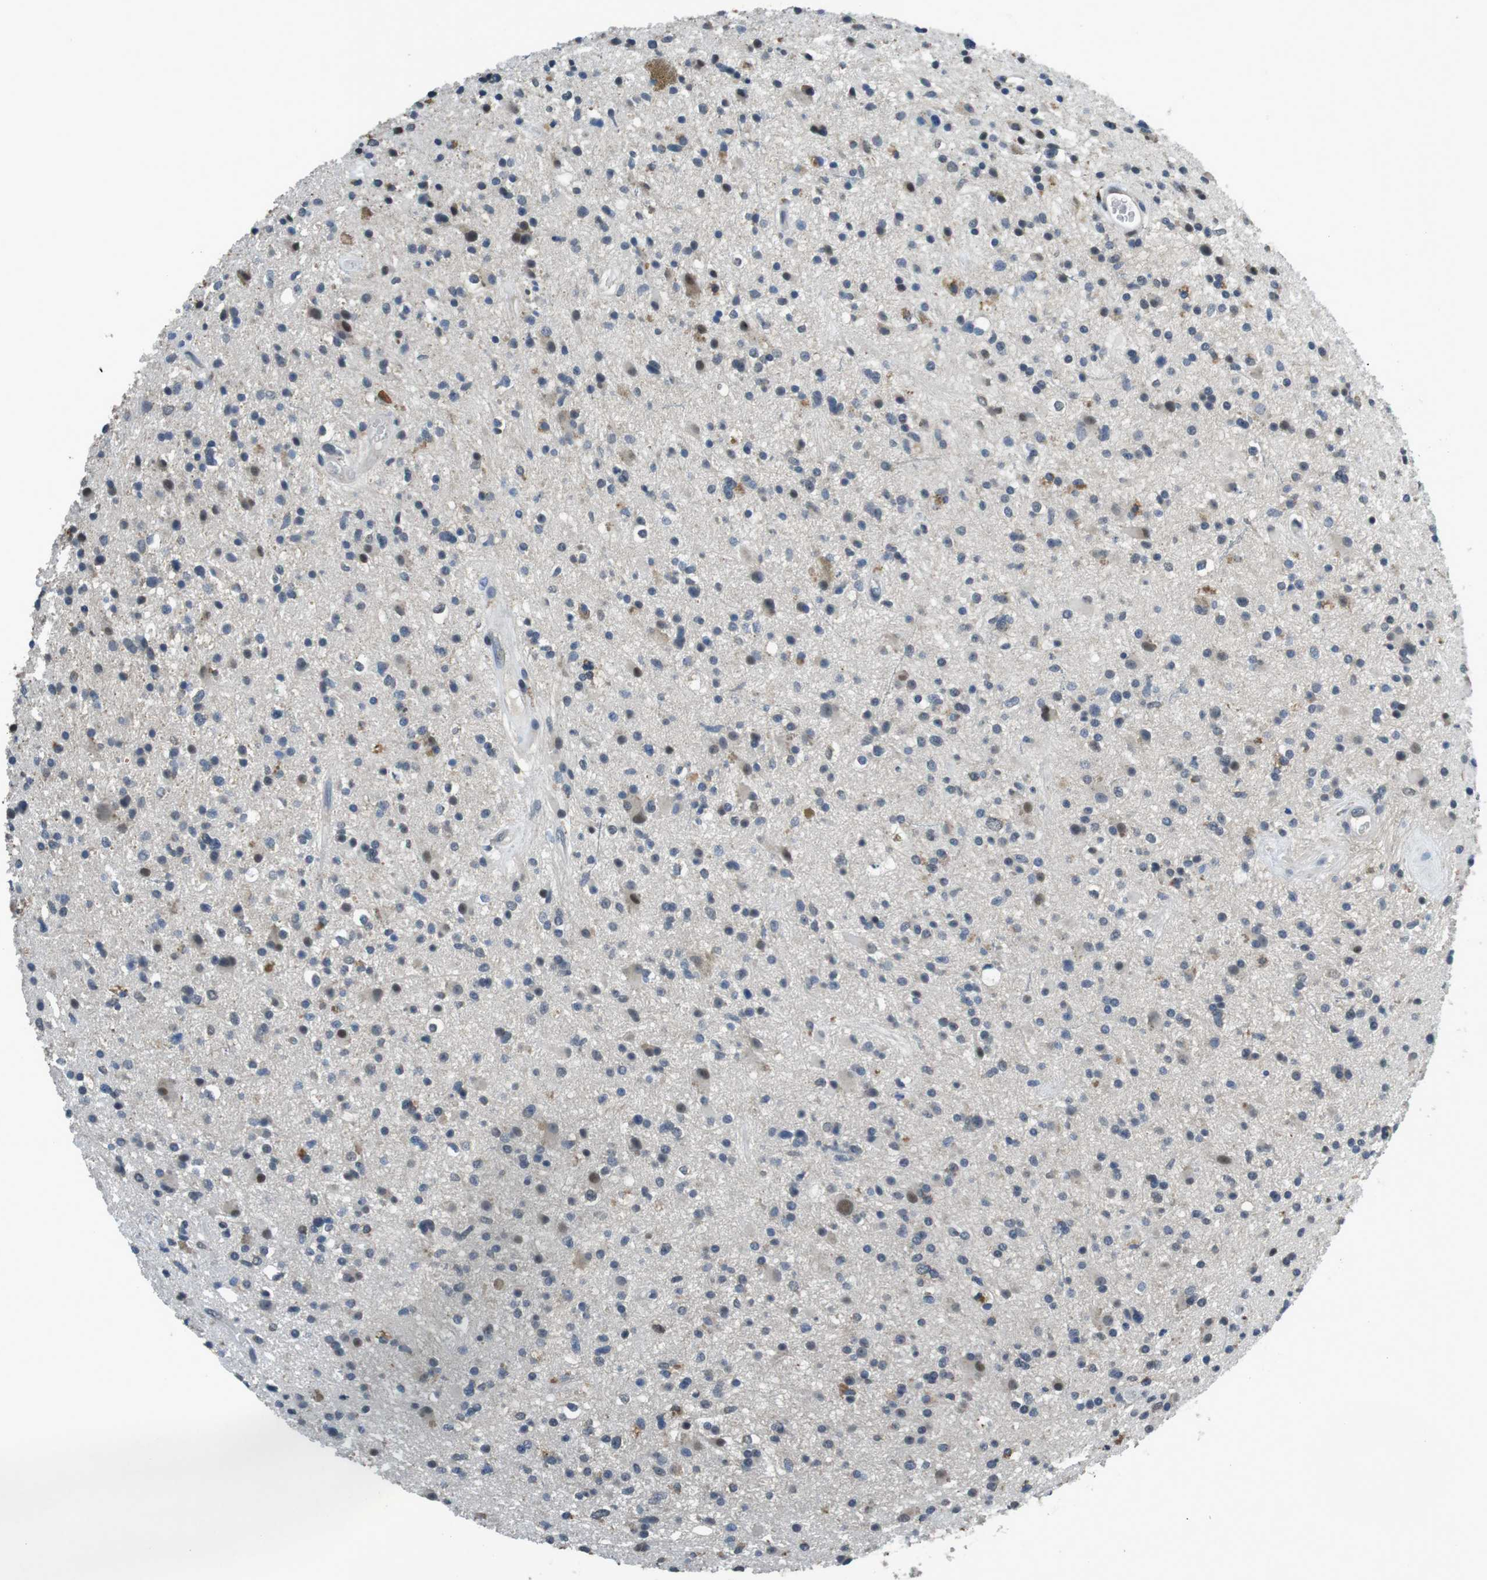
{"staining": {"intensity": "negative", "quantity": "none", "location": "none"}, "tissue": "glioma", "cell_type": "Tumor cells", "image_type": "cancer", "snomed": [{"axis": "morphology", "description": "Glioma, malignant, High grade"}, {"axis": "topography", "description": "Brain"}], "caption": "Immunohistochemistry (IHC) photomicrograph of neoplastic tissue: malignant glioma (high-grade) stained with DAB (3,3'-diaminobenzidine) demonstrates no significant protein positivity in tumor cells.", "gene": "CLDN7", "patient": {"sex": "male", "age": 33}}